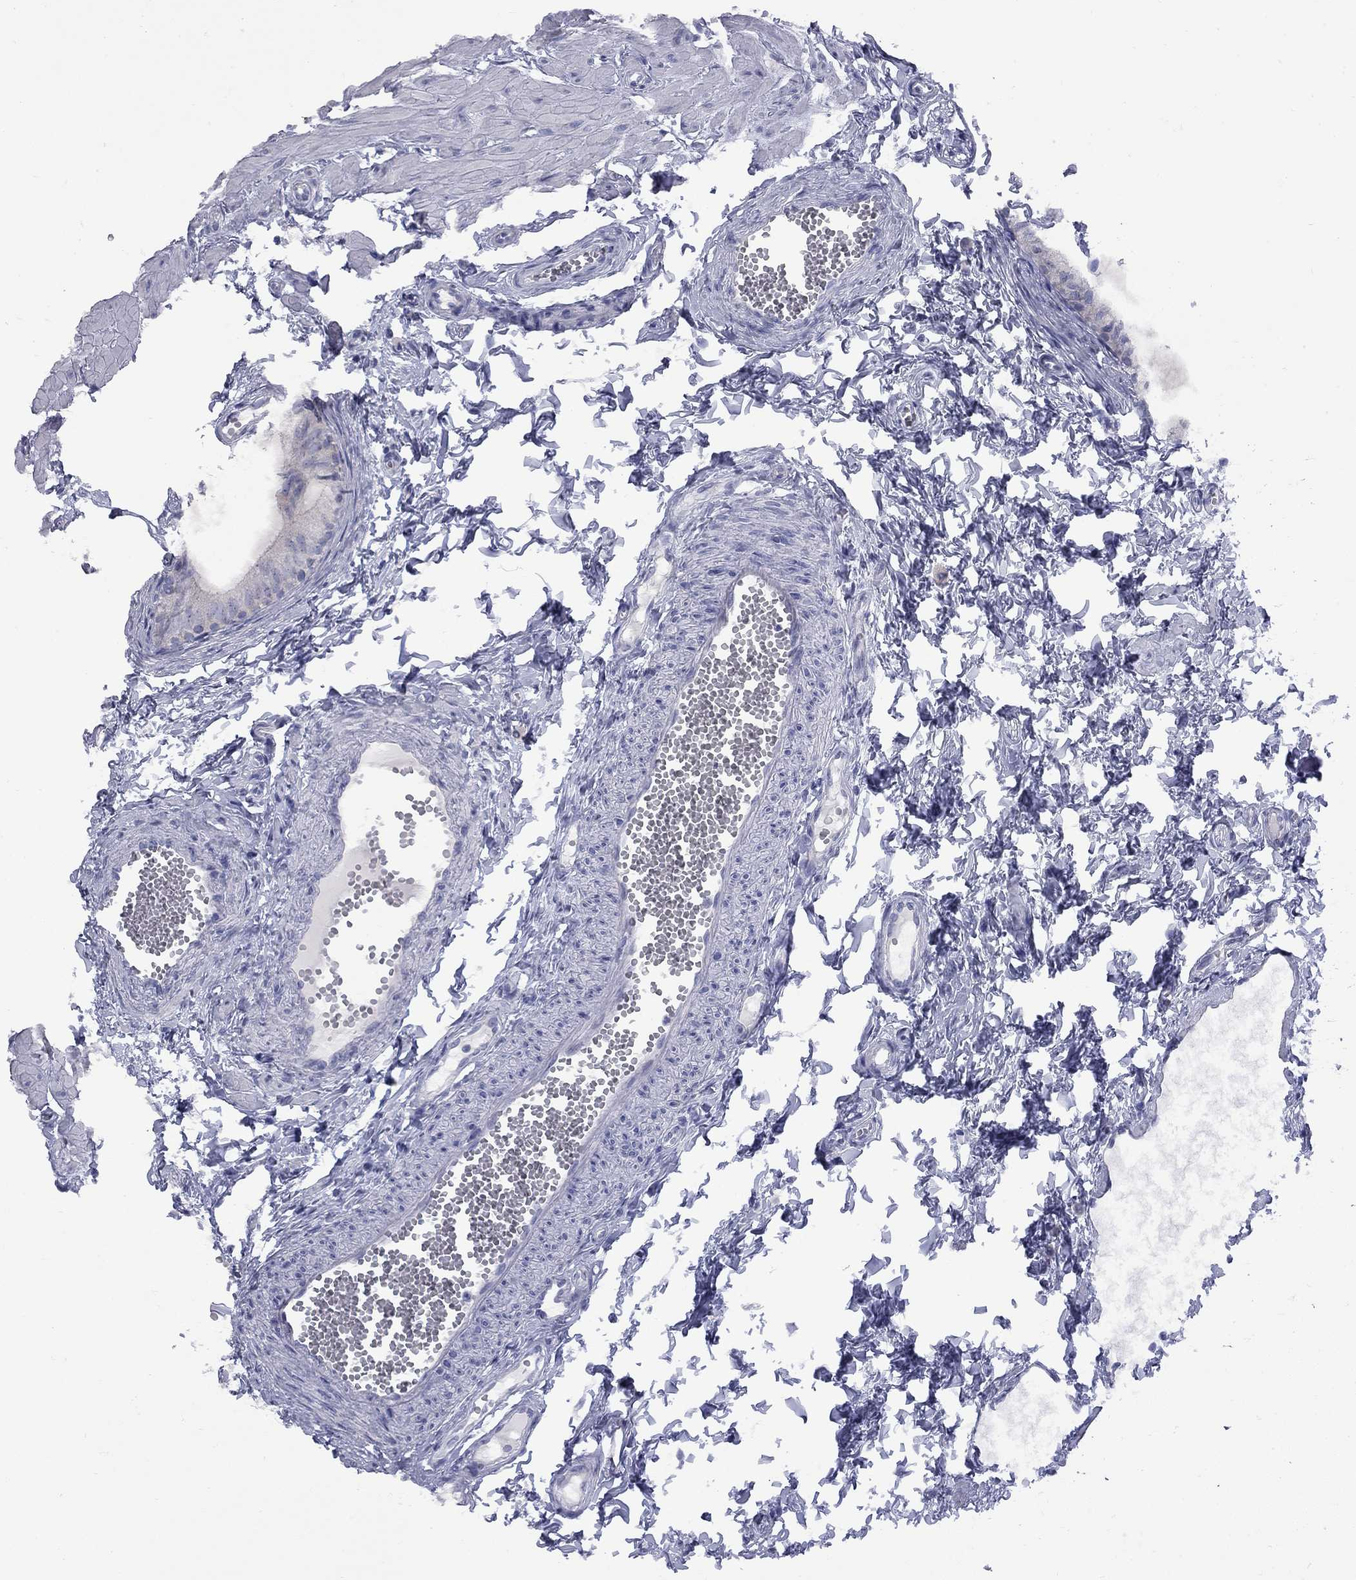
{"staining": {"intensity": "negative", "quantity": "none", "location": "none"}, "tissue": "epididymis", "cell_type": "Glandular cells", "image_type": "normal", "snomed": [{"axis": "morphology", "description": "Normal tissue, NOS"}, {"axis": "topography", "description": "Epididymis"}], "caption": "A high-resolution image shows immunohistochemistry staining of unremarkable epididymis, which demonstrates no significant staining in glandular cells. (Stains: DAB IHC with hematoxylin counter stain, Microscopy: brightfield microscopy at high magnification).", "gene": "ABCB4", "patient": {"sex": "male", "age": 22}}